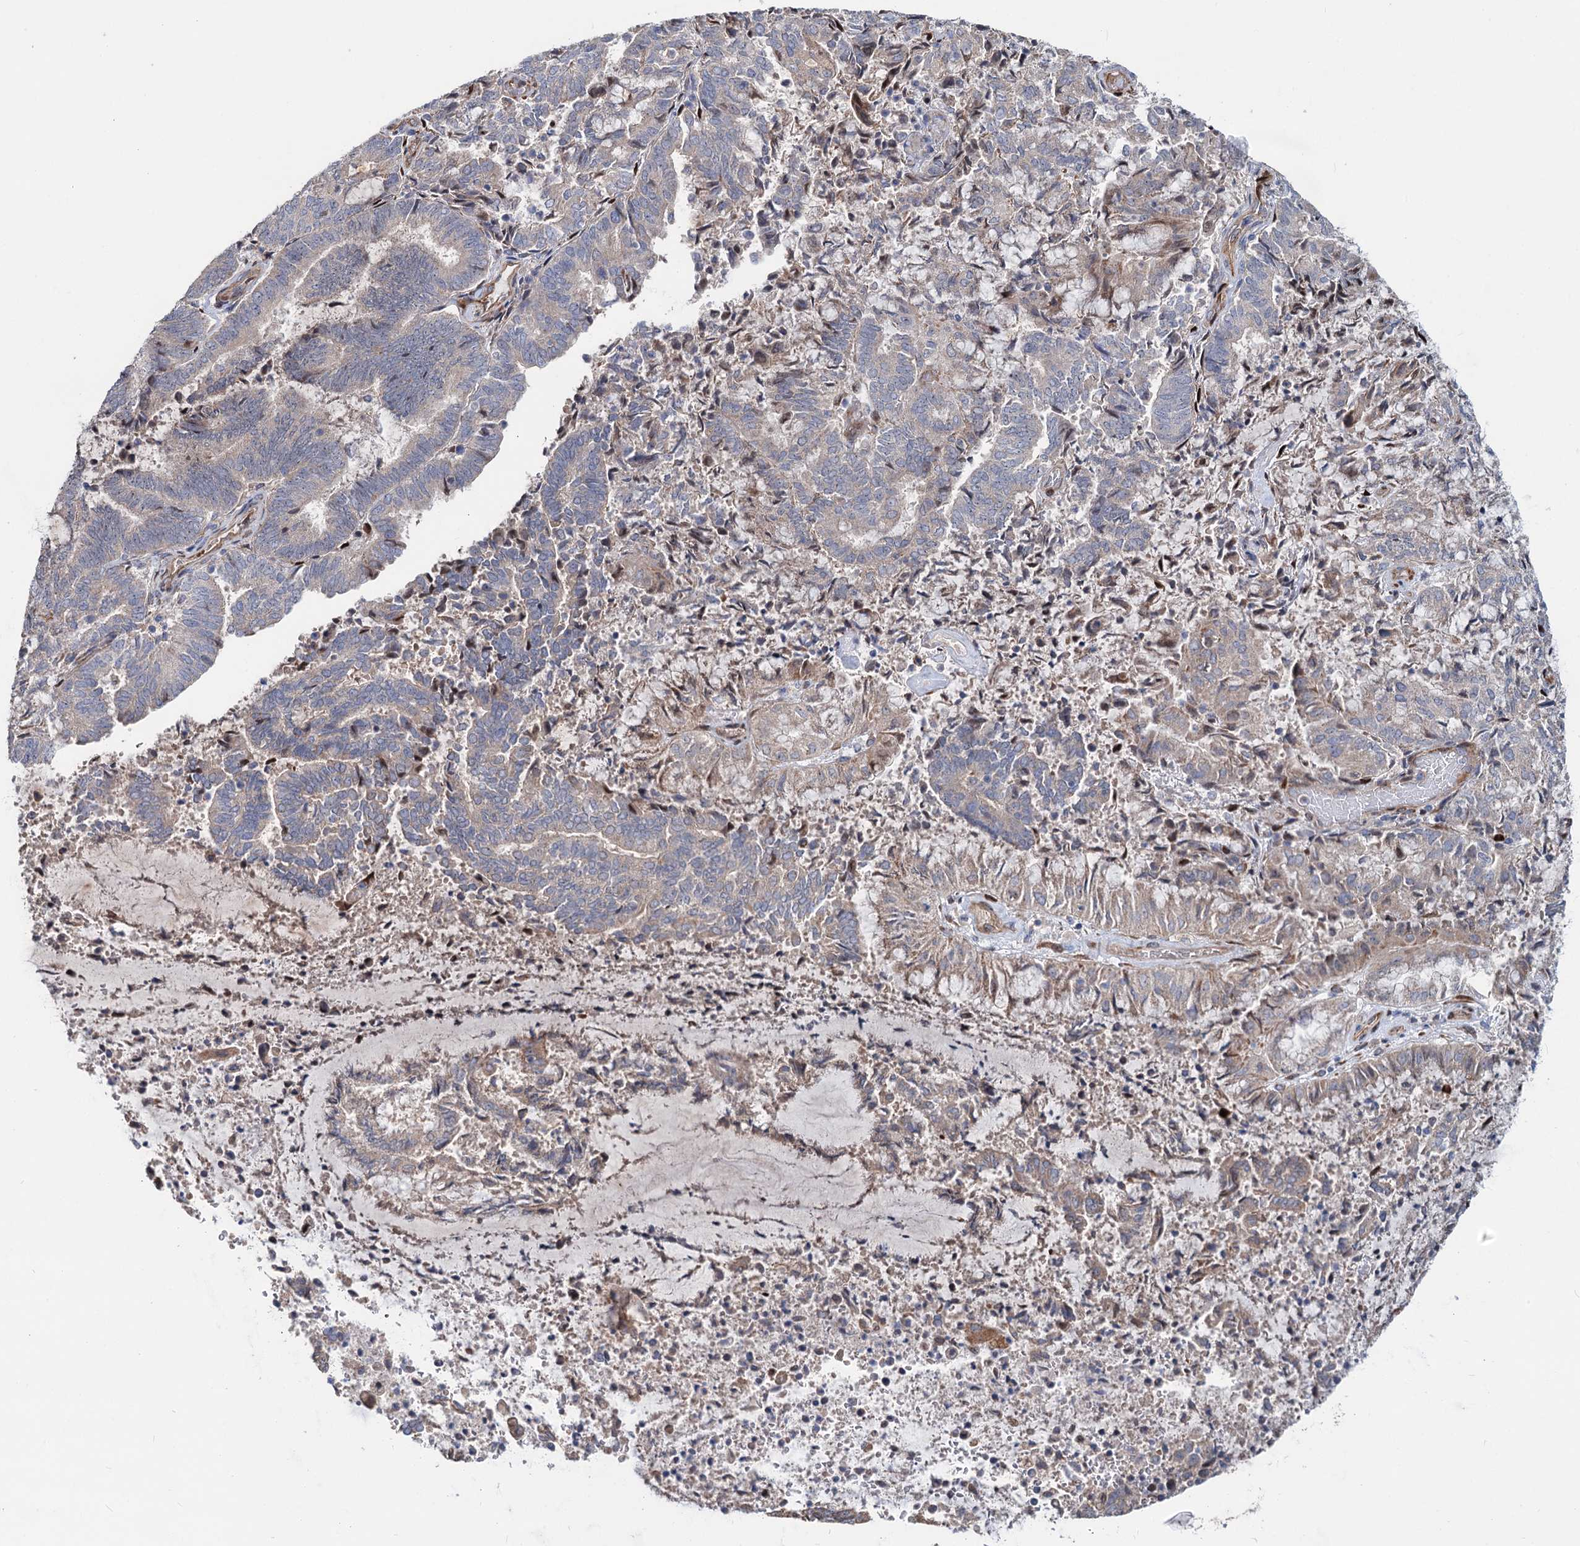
{"staining": {"intensity": "weak", "quantity": "<25%", "location": "cytoplasmic/membranous"}, "tissue": "endometrial cancer", "cell_type": "Tumor cells", "image_type": "cancer", "snomed": [{"axis": "morphology", "description": "Adenocarcinoma, NOS"}, {"axis": "topography", "description": "Endometrium"}], "caption": "DAB (3,3'-diaminobenzidine) immunohistochemical staining of adenocarcinoma (endometrial) reveals no significant expression in tumor cells.", "gene": "PTDSS2", "patient": {"sex": "female", "age": 80}}